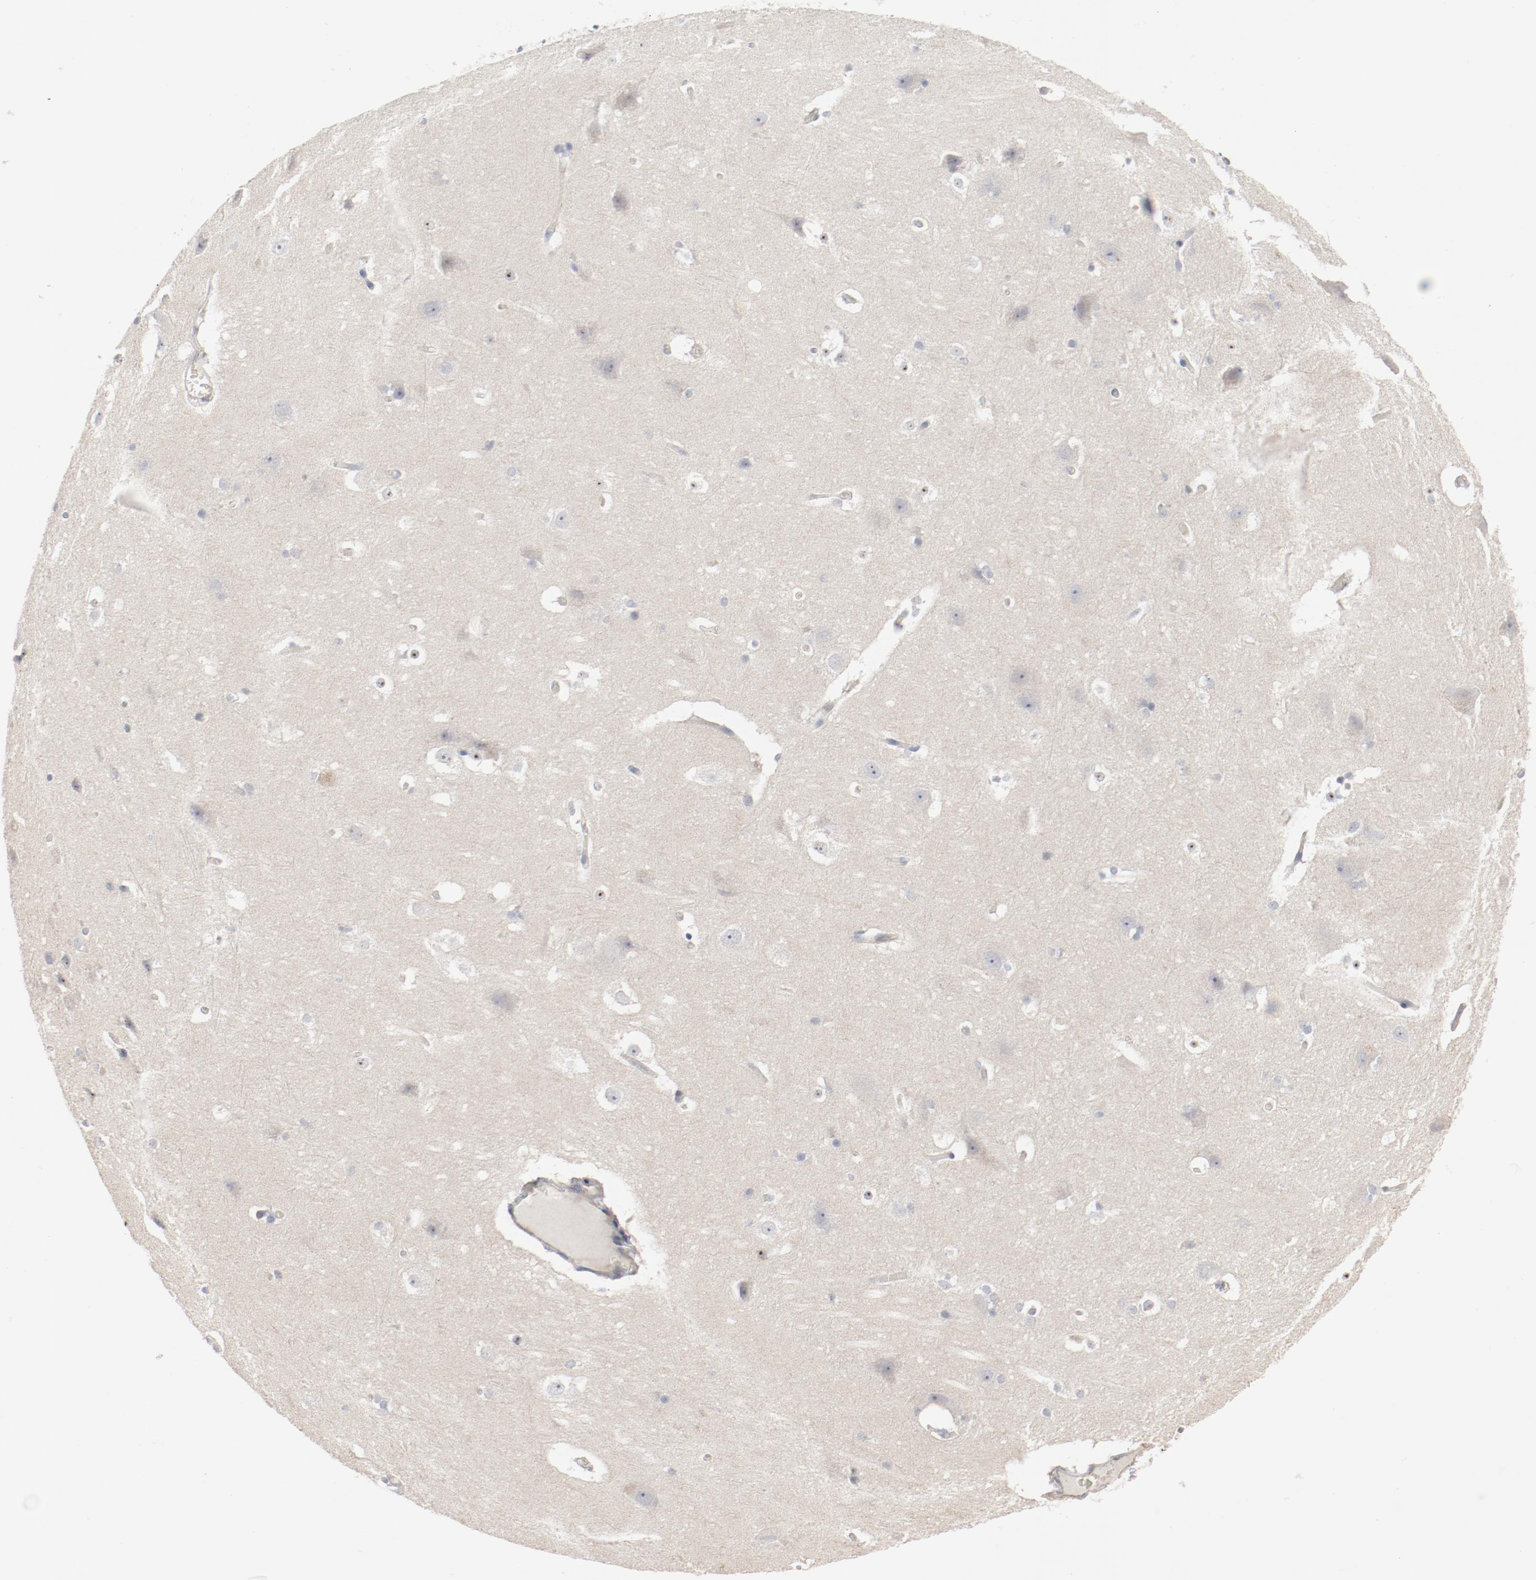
{"staining": {"intensity": "strong", "quantity": "<25%", "location": "nuclear"}, "tissue": "hippocampus", "cell_type": "Glial cells", "image_type": "normal", "snomed": [{"axis": "morphology", "description": "Normal tissue, NOS"}, {"axis": "topography", "description": "Hippocampus"}], "caption": "Hippocampus stained with IHC shows strong nuclear staining in approximately <25% of glial cells.", "gene": "CDK1", "patient": {"sex": "female", "age": 19}}